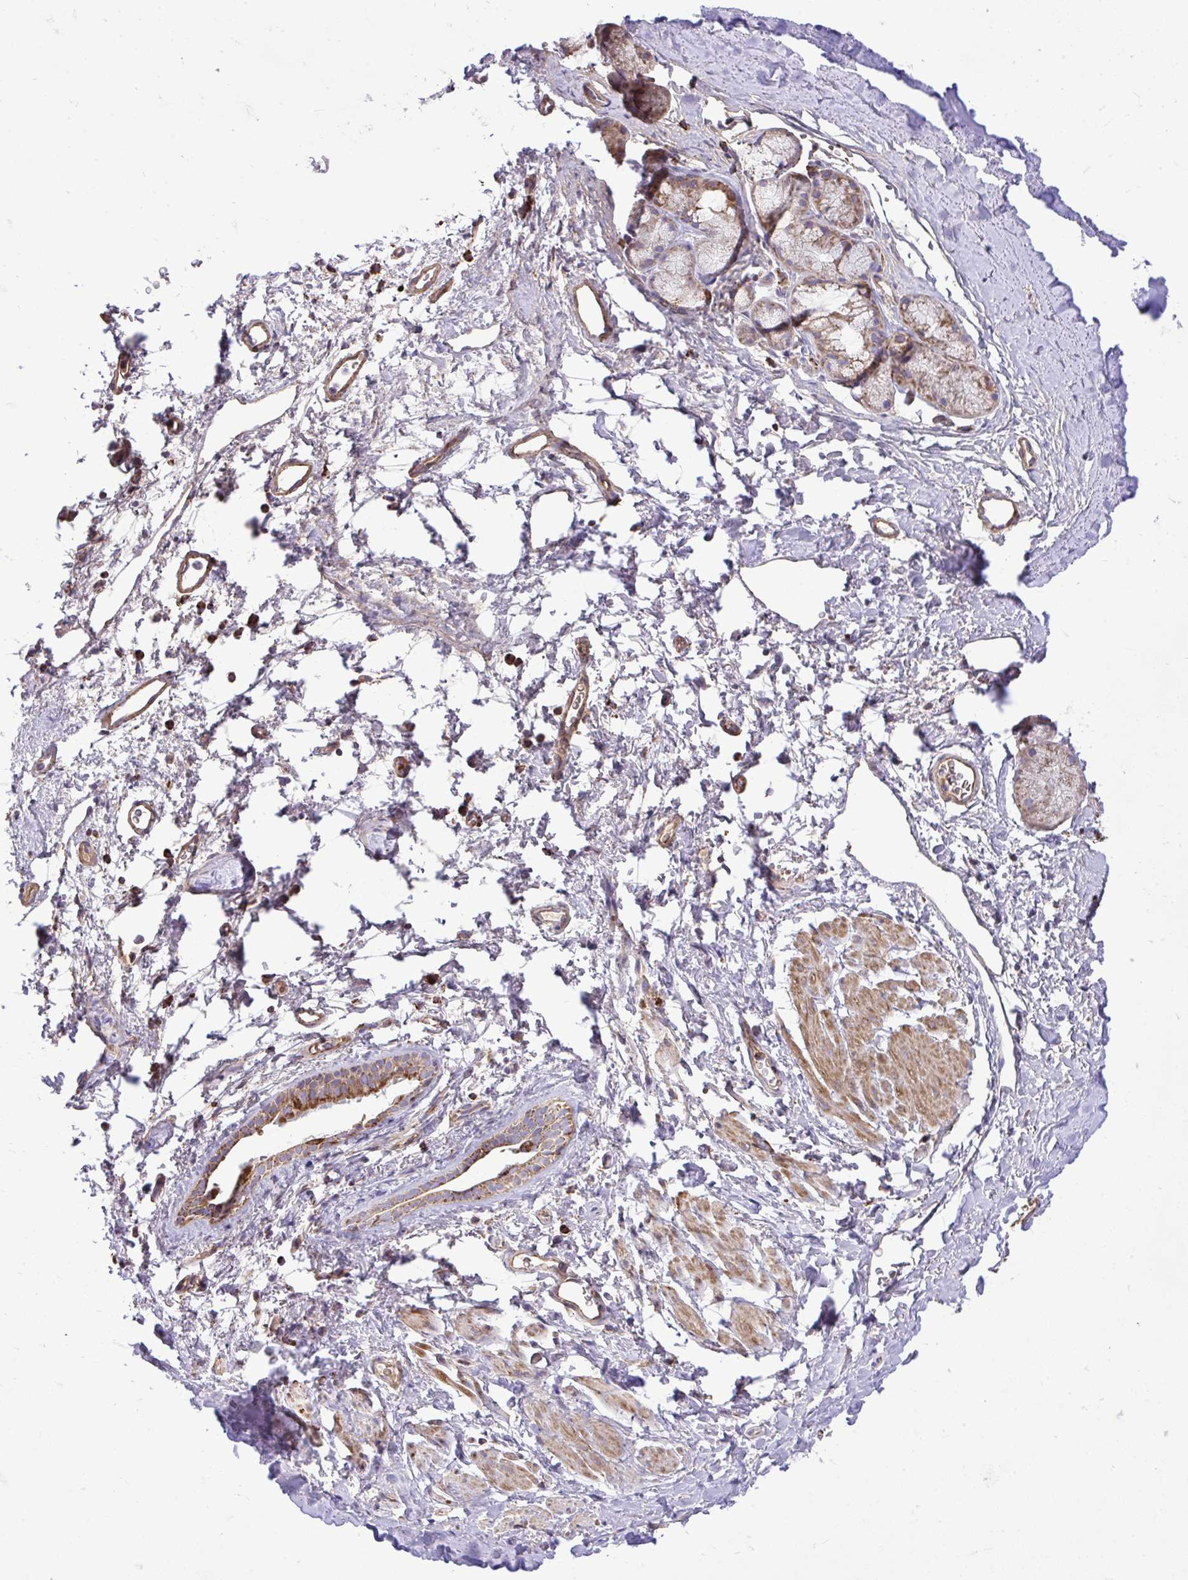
{"staining": {"intensity": "negative", "quantity": "none", "location": "none"}, "tissue": "soft tissue", "cell_type": "Chondrocytes", "image_type": "normal", "snomed": [{"axis": "morphology", "description": "Normal tissue, NOS"}, {"axis": "topography", "description": "Lymph node"}, {"axis": "topography", "description": "Cartilage tissue"}, {"axis": "topography", "description": "Bronchus"}], "caption": "This image is of unremarkable soft tissue stained with IHC to label a protein in brown with the nuclei are counter-stained blue. There is no expression in chondrocytes.", "gene": "ATP13A2", "patient": {"sex": "female", "age": 70}}